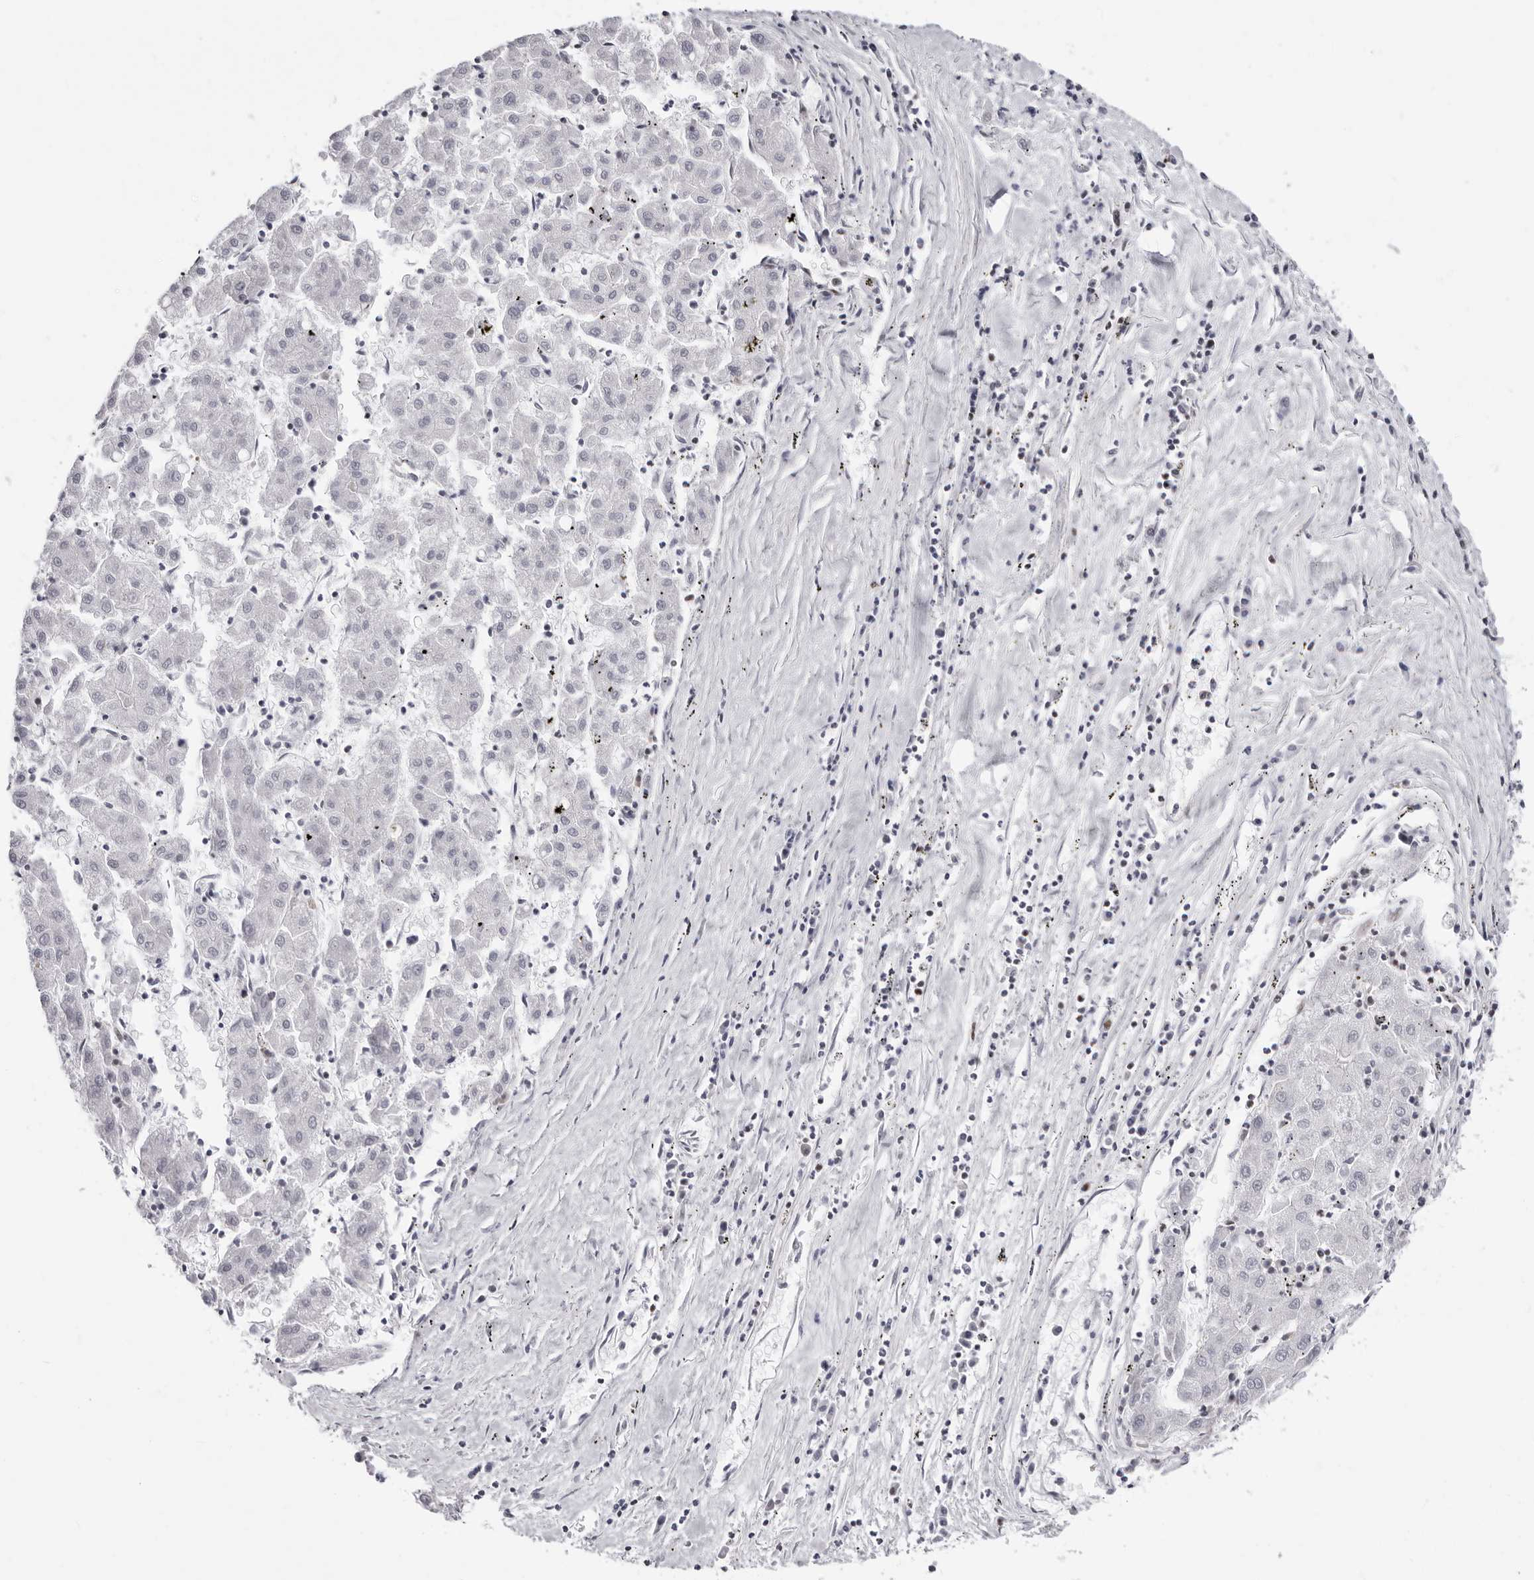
{"staining": {"intensity": "negative", "quantity": "none", "location": "none"}, "tissue": "liver cancer", "cell_type": "Tumor cells", "image_type": "cancer", "snomed": [{"axis": "morphology", "description": "Carcinoma, Hepatocellular, NOS"}, {"axis": "topography", "description": "Liver"}], "caption": "This is an immunohistochemistry photomicrograph of hepatocellular carcinoma (liver). There is no positivity in tumor cells.", "gene": "NTPCR", "patient": {"sex": "male", "age": 72}}